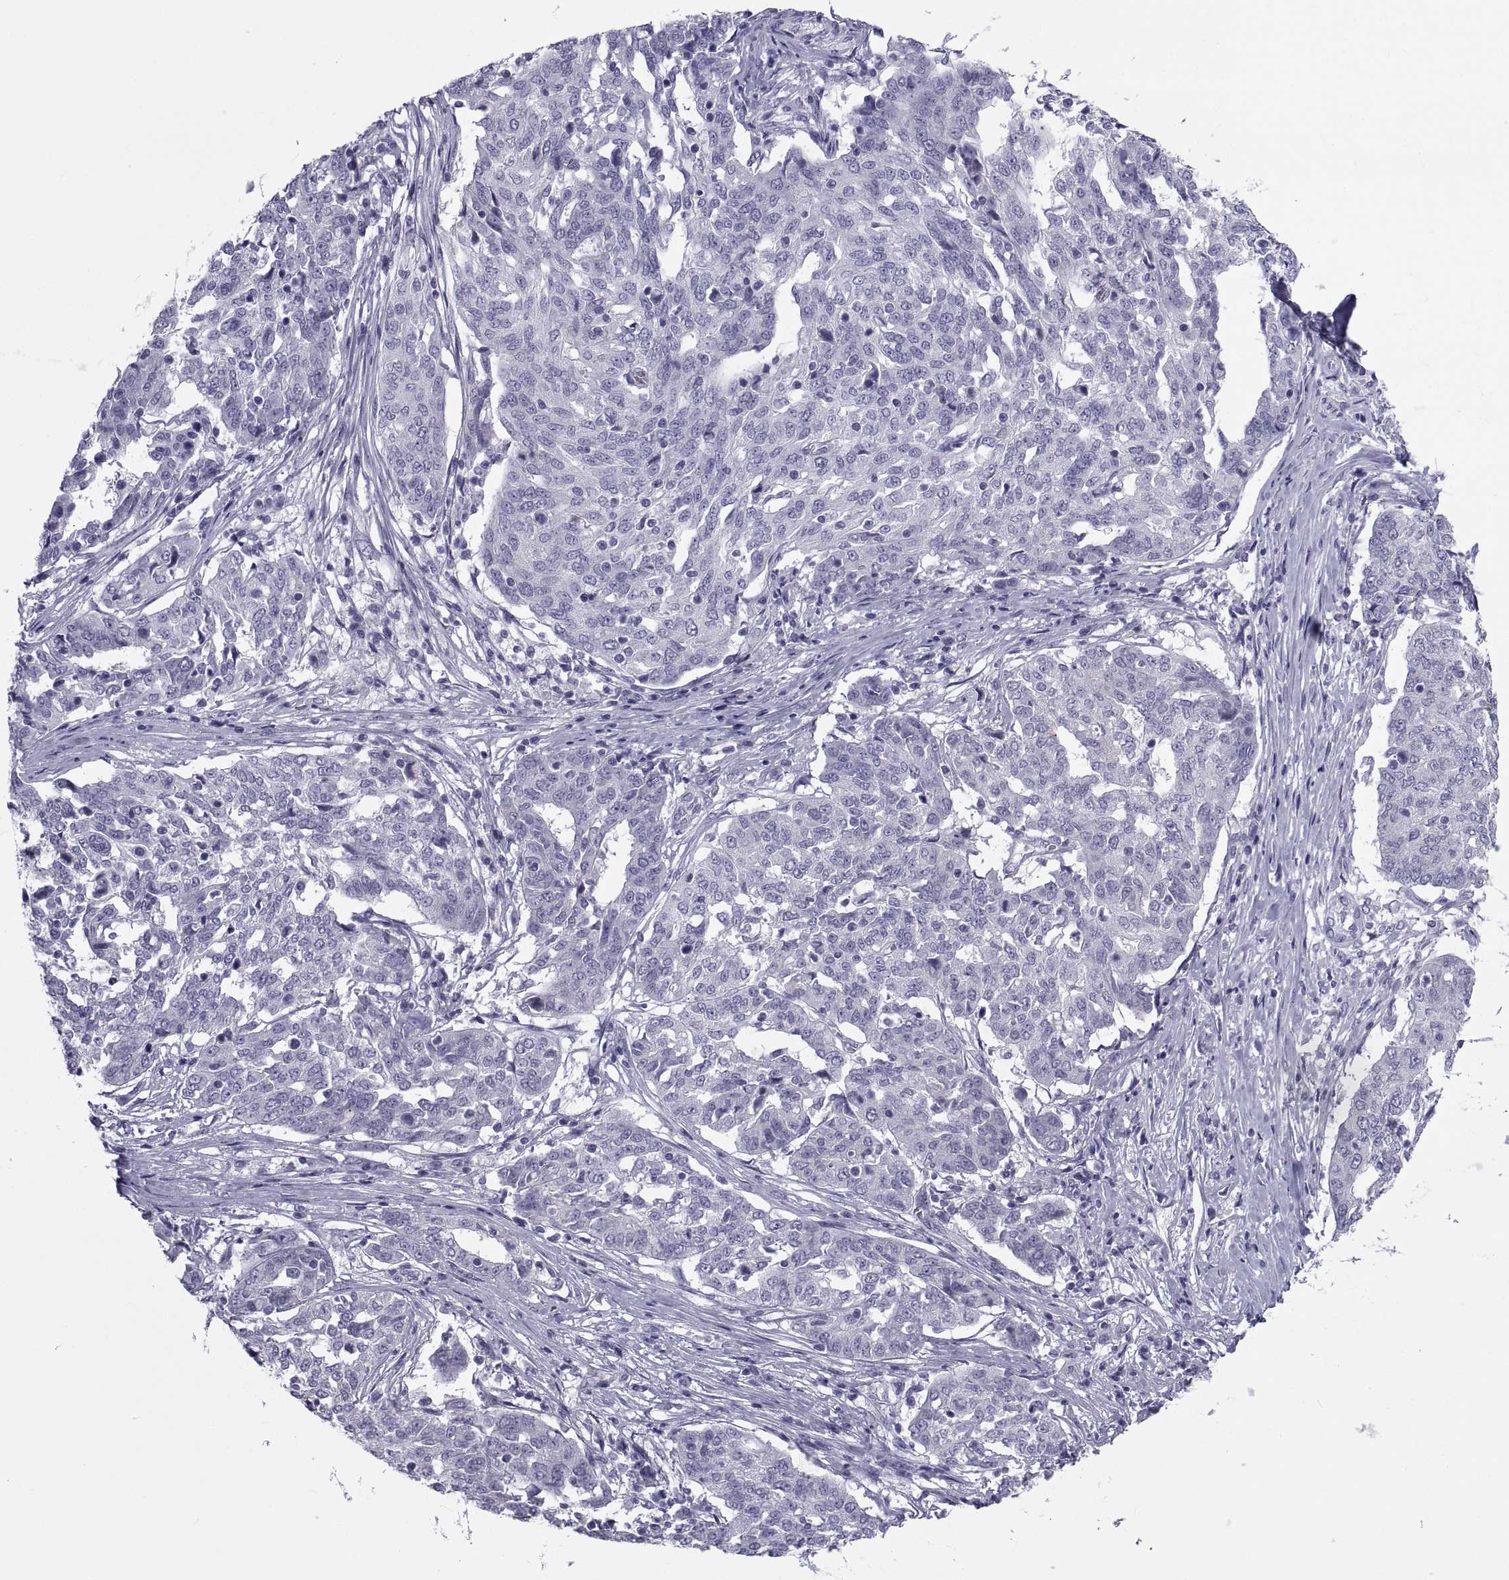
{"staining": {"intensity": "negative", "quantity": "none", "location": "none"}, "tissue": "ovarian cancer", "cell_type": "Tumor cells", "image_type": "cancer", "snomed": [{"axis": "morphology", "description": "Cystadenocarcinoma, serous, NOS"}, {"axis": "topography", "description": "Ovary"}], "caption": "Immunohistochemical staining of serous cystadenocarcinoma (ovarian) displays no significant positivity in tumor cells.", "gene": "NPTX2", "patient": {"sex": "female", "age": 67}}